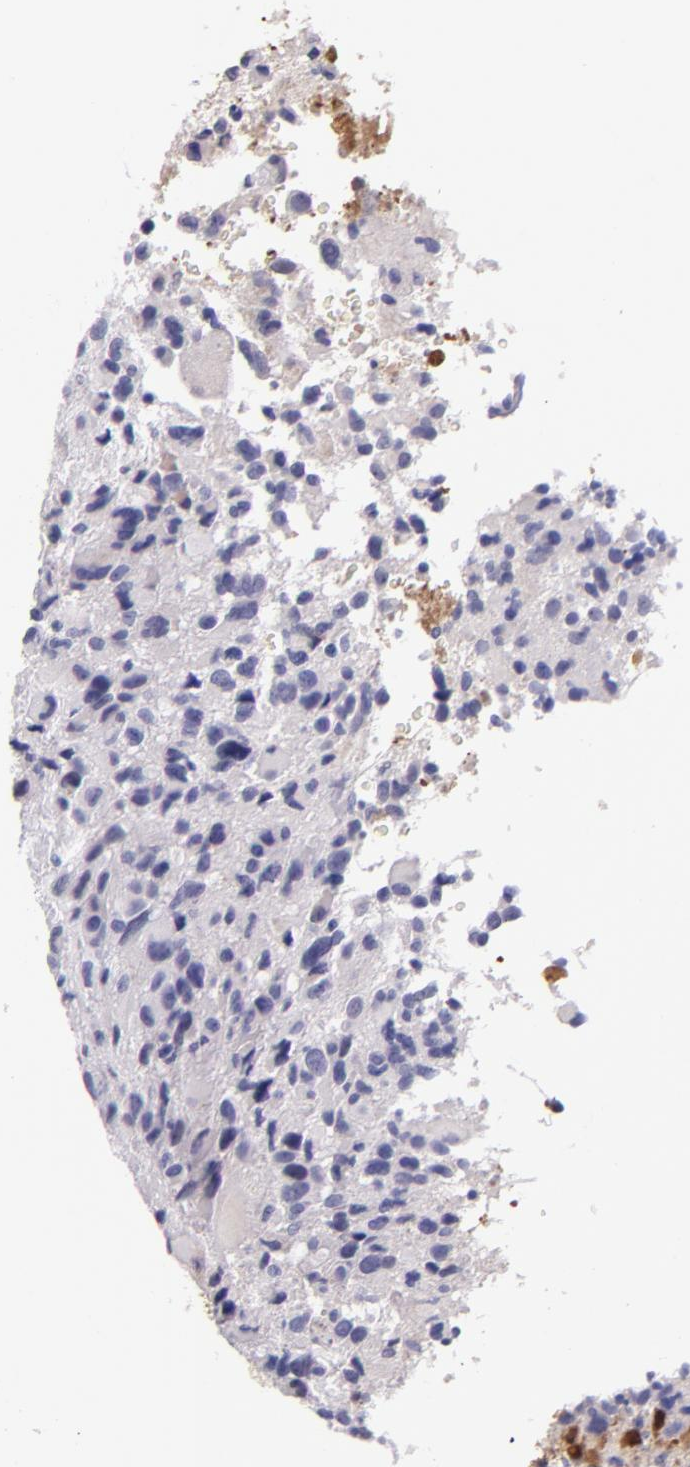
{"staining": {"intensity": "negative", "quantity": "none", "location": "none"}, "tissue": "glioma", "cell_type": "Tumor cells", "image_type": "cancer", "snomed": [{"axis": "morphology", "description": "Glioma, malignant, High grade"}, {"axis": "topography", "description": "Brain"}], "caption": "Immunohistochemistry of malignant glioma (high-grade) shows no staining in tumor cells.", "gene": "KNG1", "patient": {"sex": "male", "age": 69}}